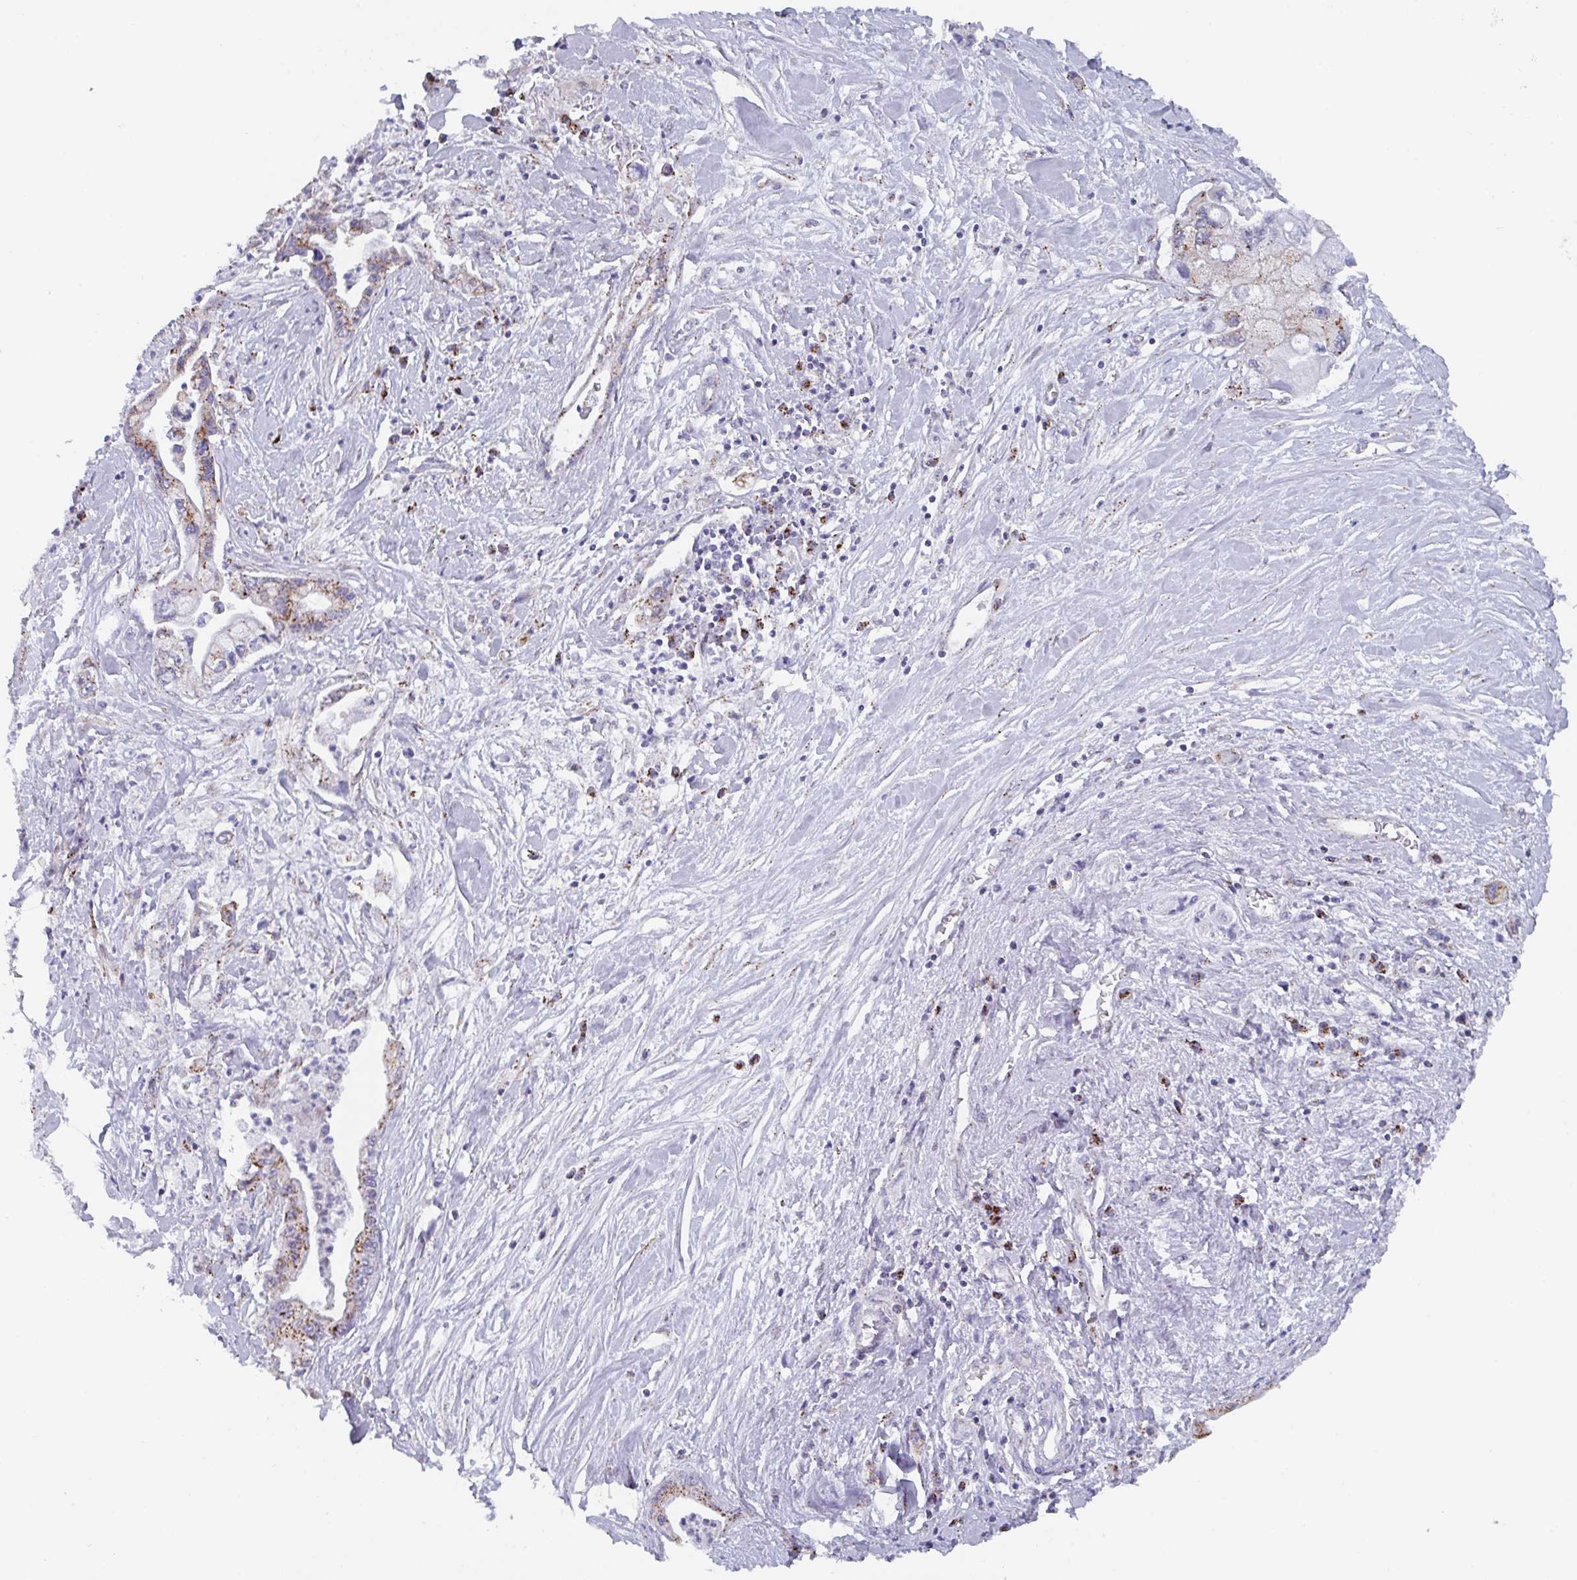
{"staining": {"intensity": "moderate", "quantity": ">75%", "location": "cytoplasmic/membranous"}, "tissue": "pancreatic cancer", "cell_type": "Tumor cells", "image_type": "cancer", "snomed": [{"axis": "morphology", "description": "Adenocarcinoma, NOS"}, {"axis": "topography", "description": "Pancreas"}], "caption": "Immunohistochemistry (IHC) image of pancreatic adenocarcinoma stained for a protein (brown), which reveals medium levels of moderate cytoplasmic/membranous staining in approximately >75% of tumor cells.", "gene": "PROSER3", "patient": {"sex": "male", "age": 61}}